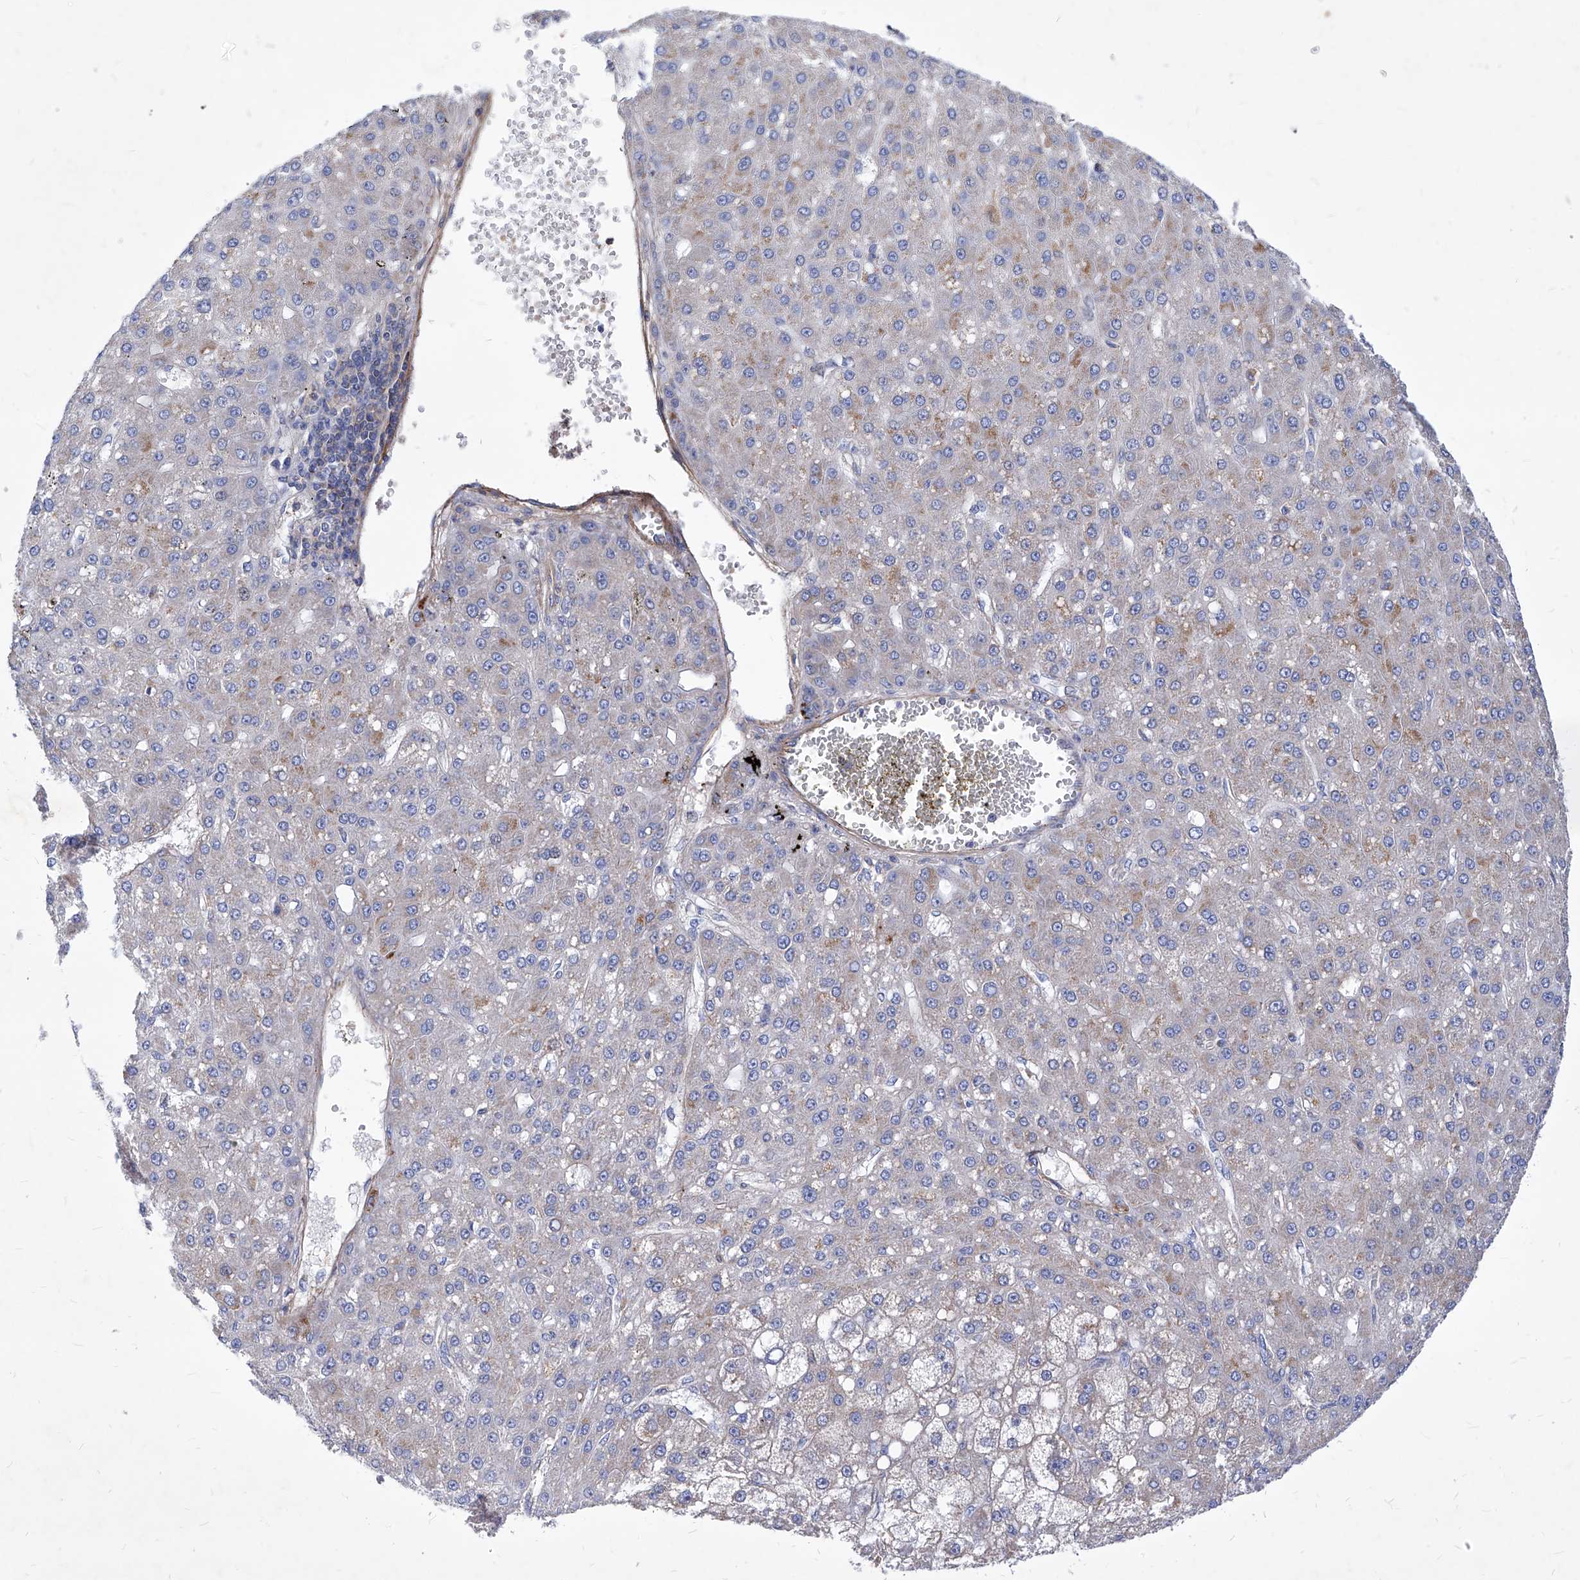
{"staining": {"intensity": "weak", "quantity": "<25%", "location": "cytoplasmic/membranous"}, "tissue": "liver cancer", "cell_type": "Tumor cells", "image_type": "cancer", "snomed": [{"axis": "morphology", "description": "Carcinoma, Hepatocellular, NOS"}, {"axis": "topography", "description": "Liver"}], "caption": "Protein analysis of liver hepatocellular carcinoma displays no significant positivity in tumor cells. (Immunohistochemistry, brightfield microscopy, high magnification).", "gene": "HRNR", "patient": {"sex": "male", "age": 67}}